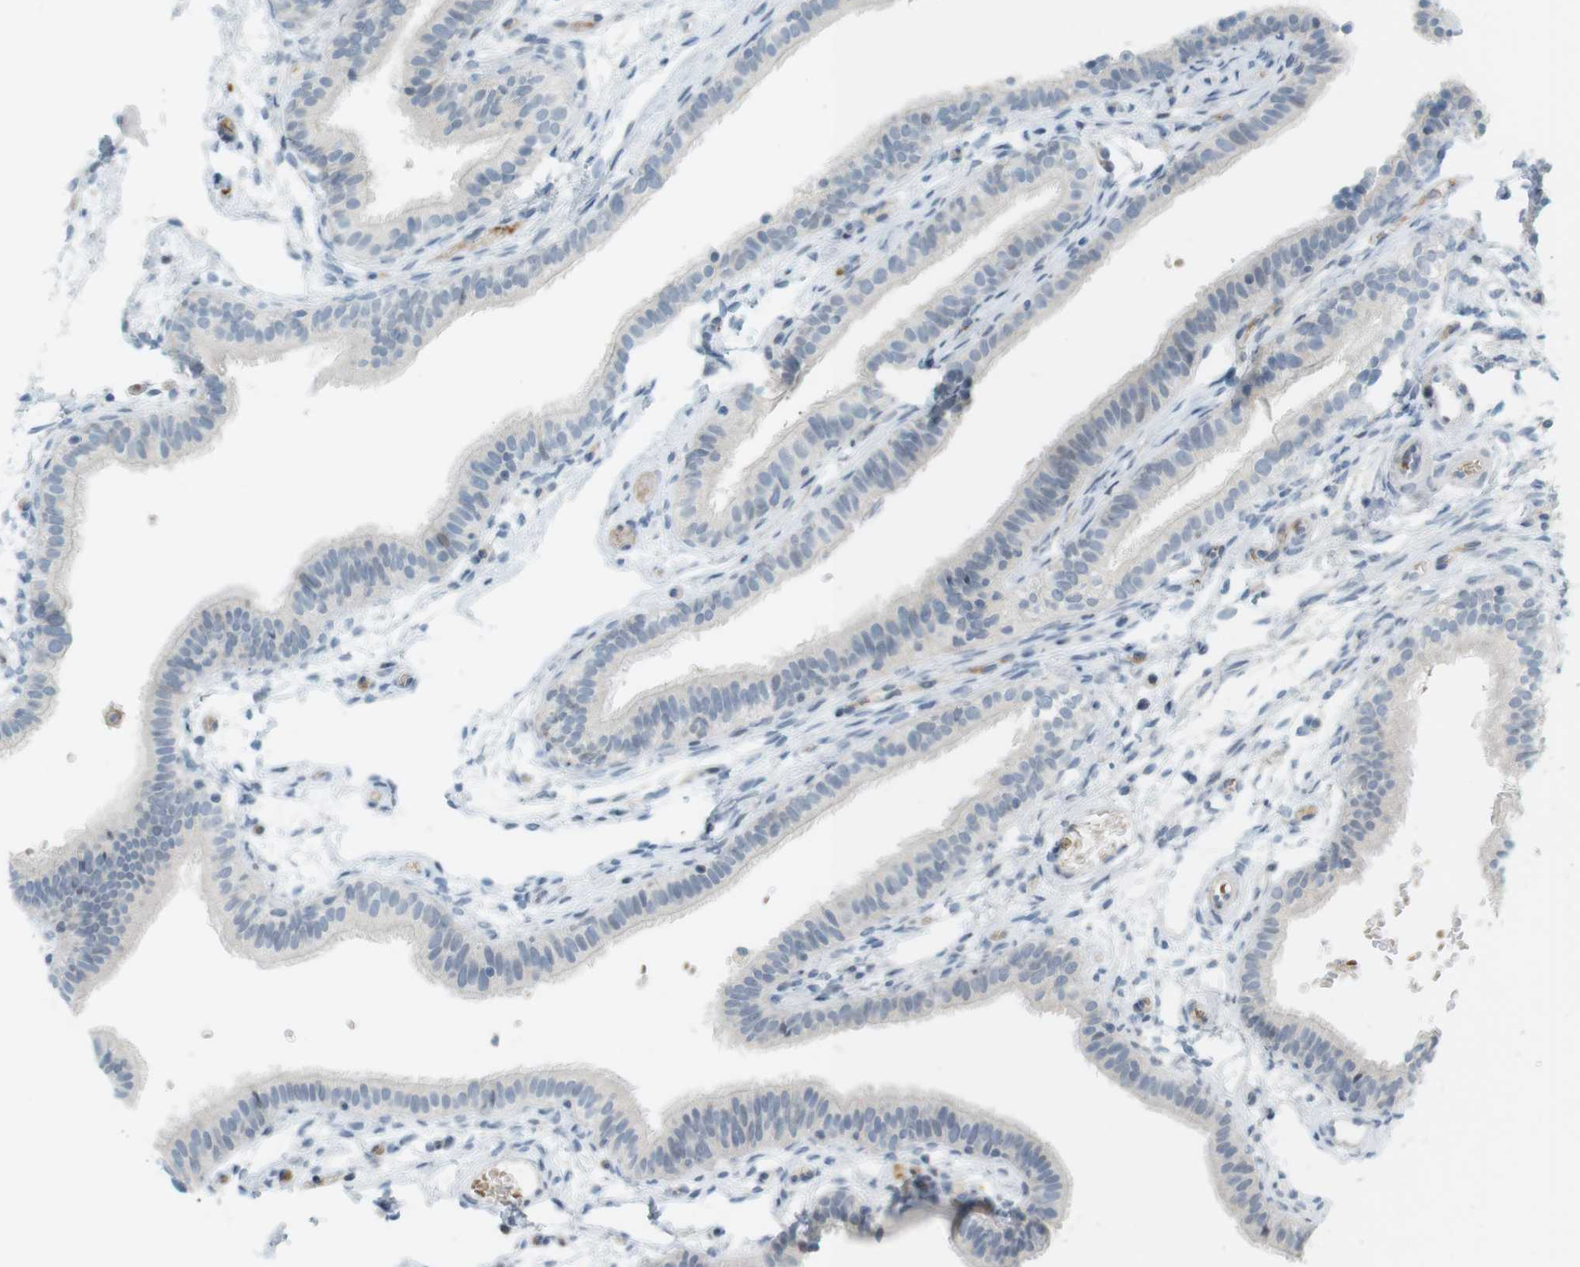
{"staining": {"intensity": "negative", "quantity": "none", "location": "none"}, "tissue": "fallopian tube", "cell_type": "Glandular cells", "image_type": "normal", "snomed": [{"axis": "morphology", "description": "Normal tissue, NOS"}, {"axis": "morphology", "description": "Dermoid, NOS"}, {"axis": "topography", "description": "Fallopian tube"}], "caption": "This is an IHC micrograph of unremarkable human fallopian tube. There is no staining in glandular cells.", "gene": "DMC1", "patient": {"sex": "female", "age": 33}}